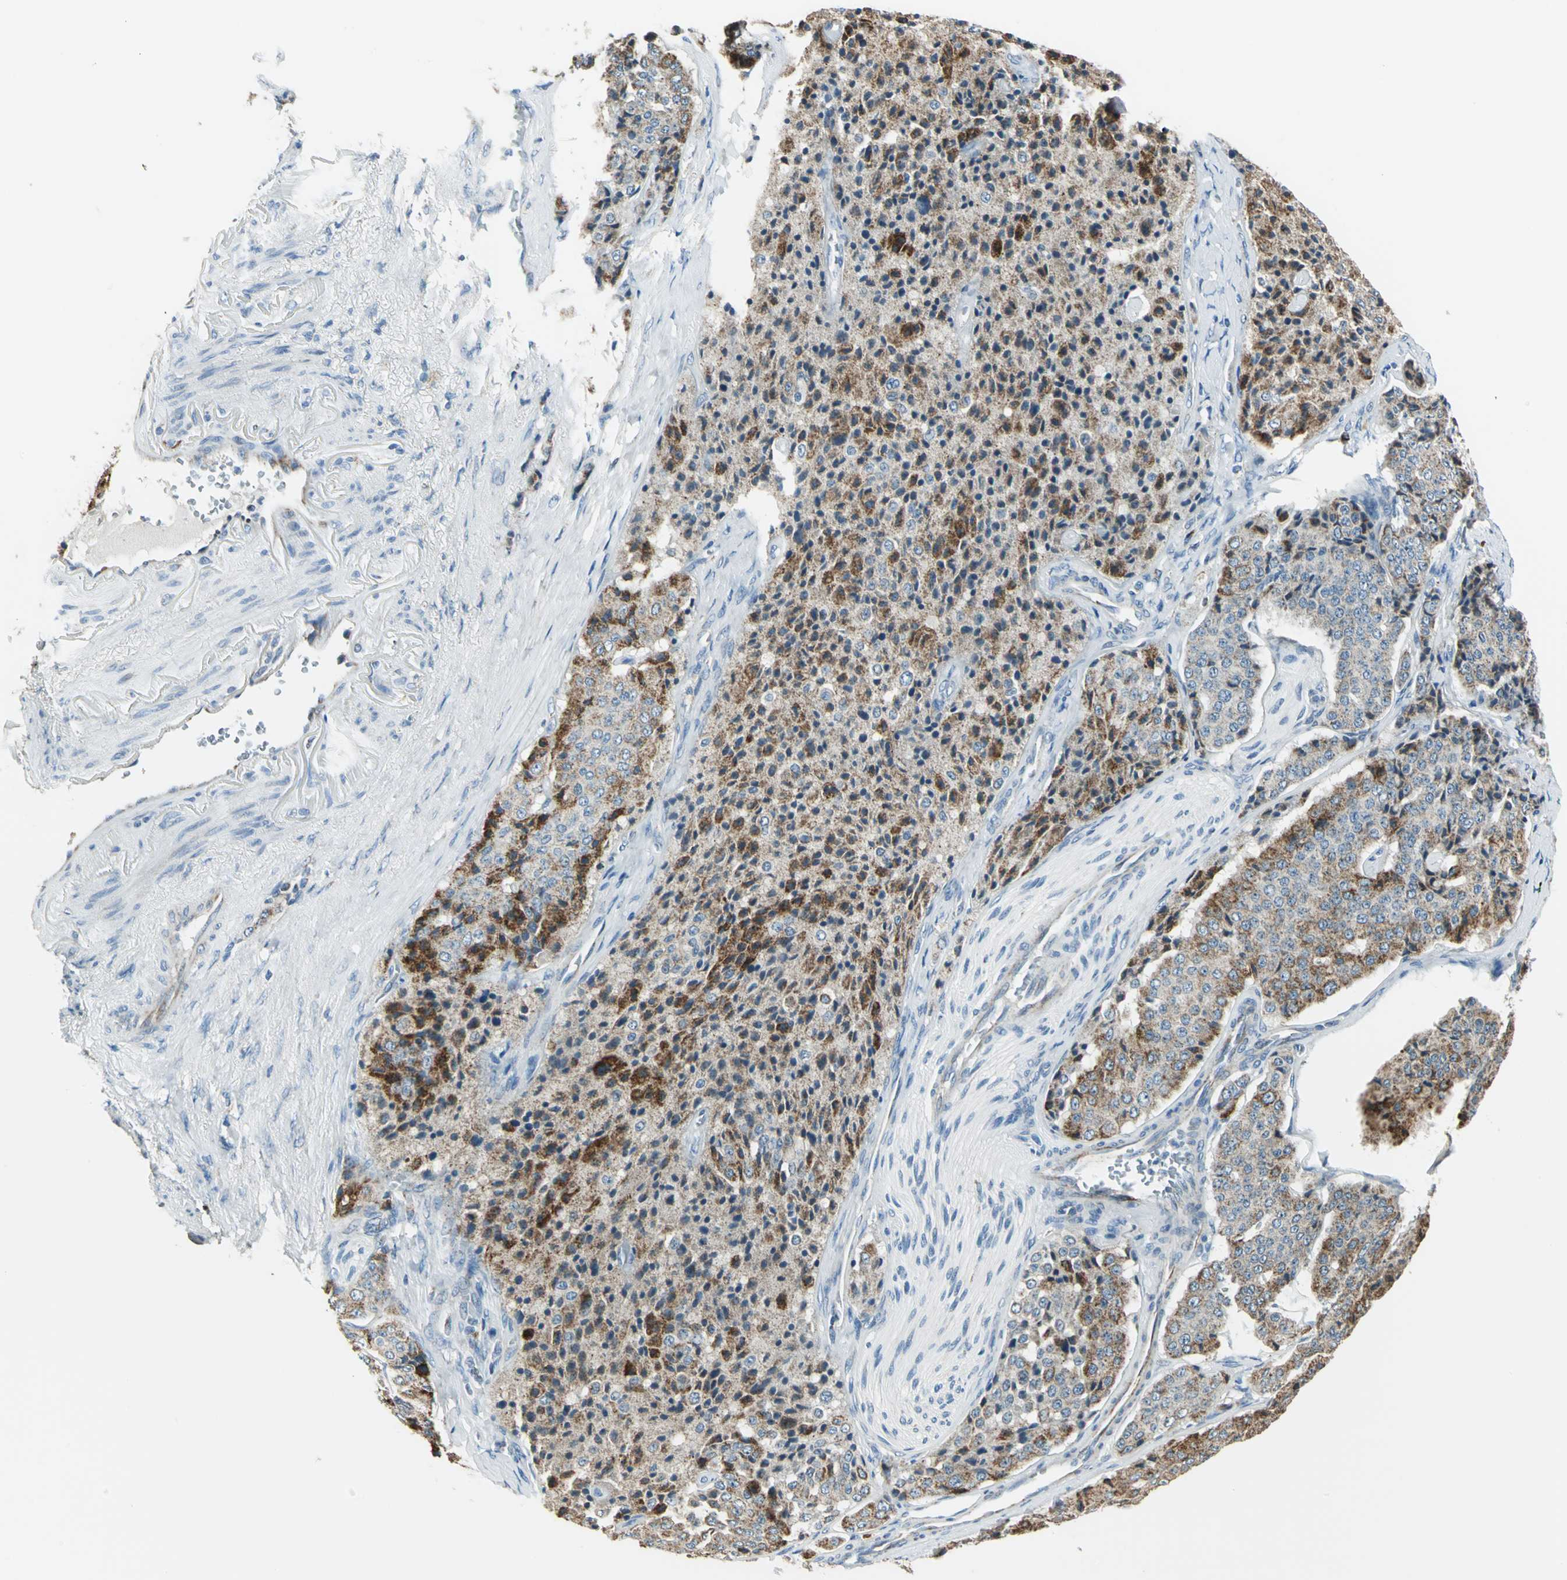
{"staining": {"intensity": "moderate", "quantity": "25%-75%", "location": "cytoplasmic/membranous"}, "tissue": "carcinoid", "cell_type": "Tumor cells", "image_type": "cancer", "snomed": [{"axis": "morphology", "description": "Carcinoid, malignant, NOS"}, {"axis": "topography", "description": "Colon"}], "caption": "Brown immunohistochemical staining in human carcinoid demonstrates moderate cytoplasmic/membranous positivity in approximately 25%-75% of tumor cells. The staining was performed using DAB (3,3'-diaminobenzidine) to visualize the protein expression in brown, while the nuclei were stained in blue with hematoxylin (Magnification: 20x).", "gene": "ACADM", "patient": {"sex": "female", "age": 61}}